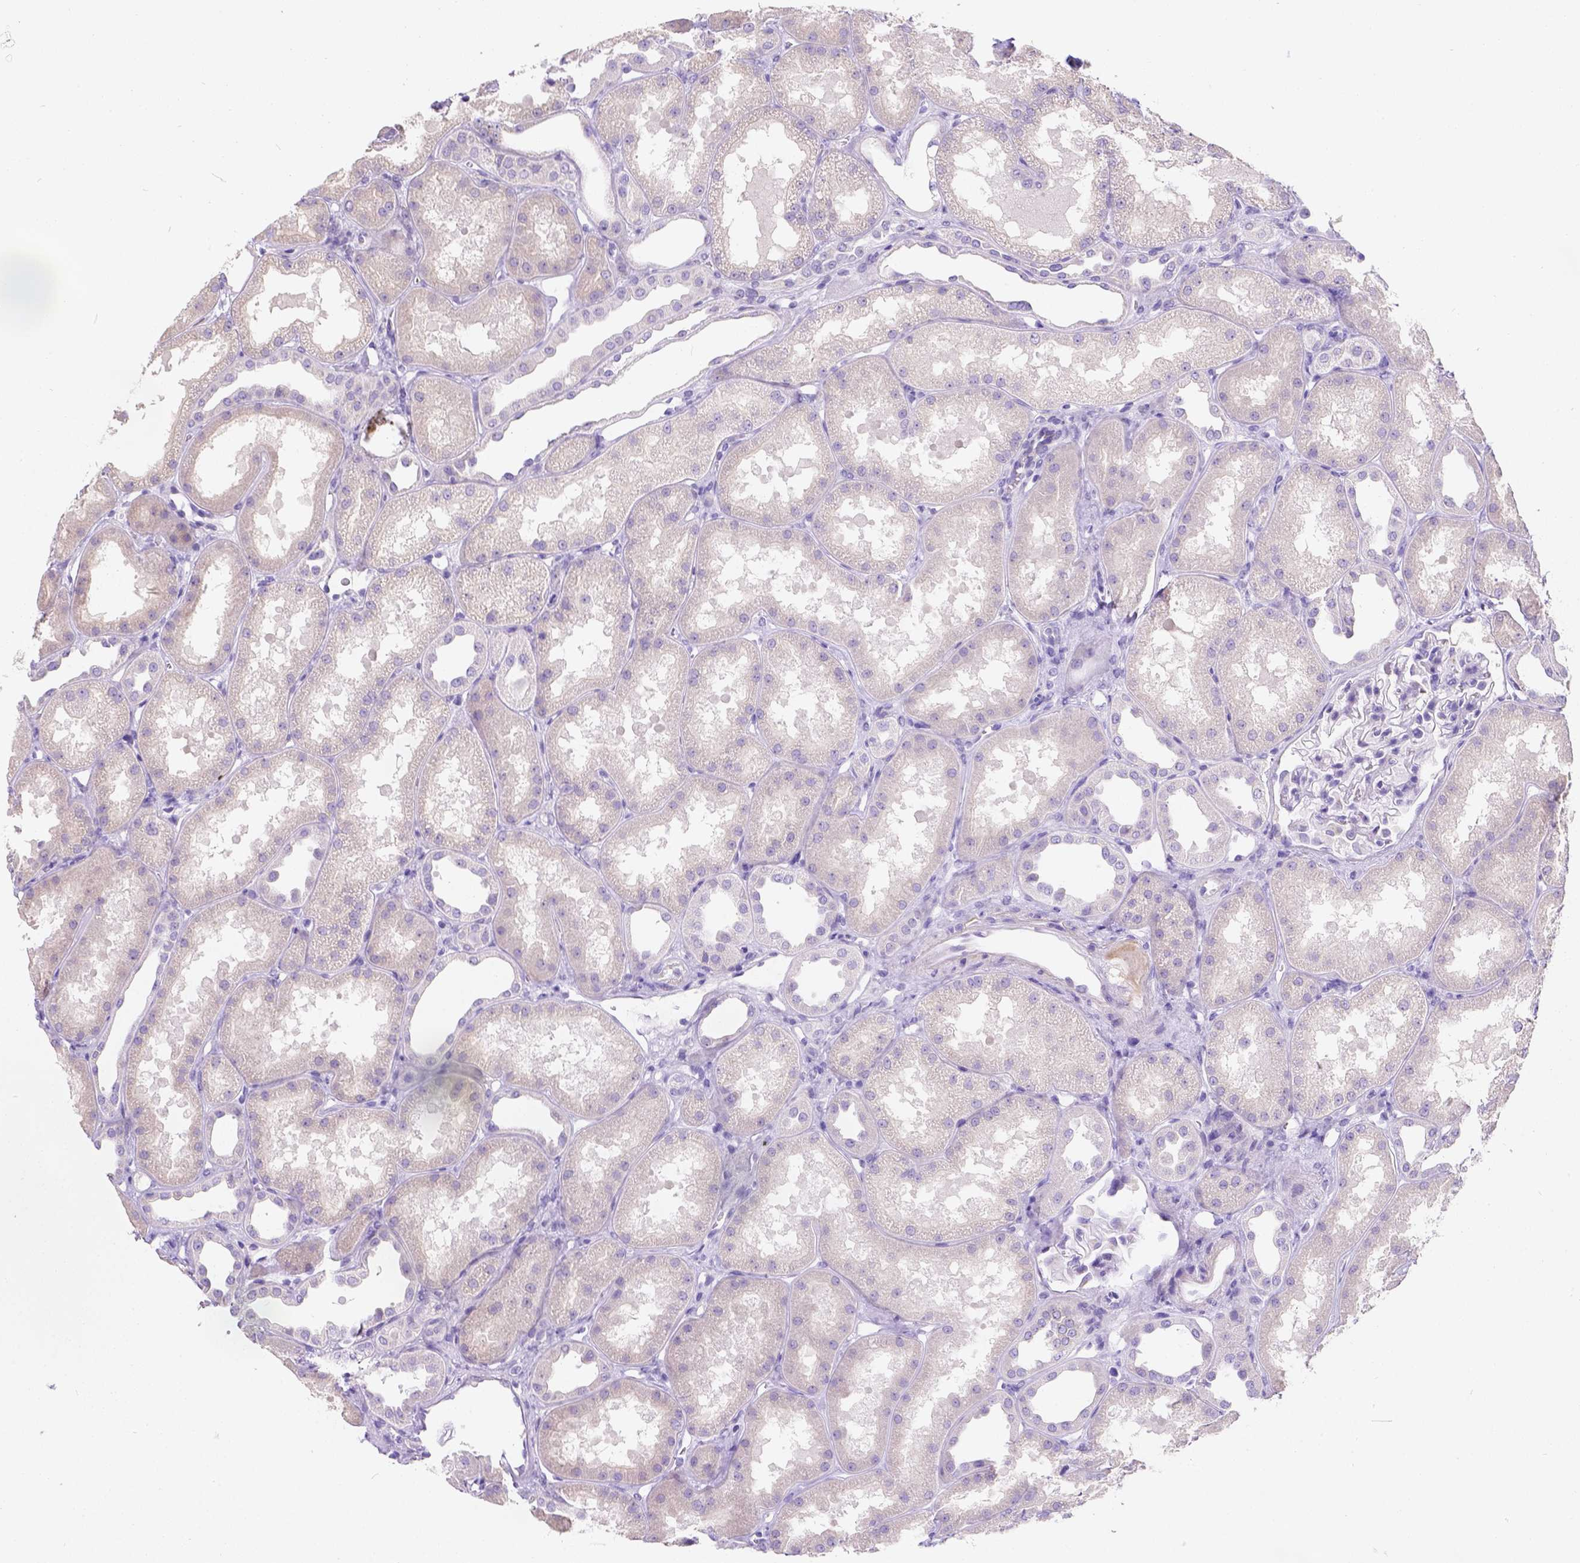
{"staining": {"intensity": "negative", "quantity": "none", "location": "none"}, "tissue": "kidney", "cell_type": "Cells in glomeruli", "image_type": "normal", "snomed": [{"axis": "morphology", "description": "Normal tissue, NOS"}, {"axis": "topography", "description": "Kidney"}], "caption": "IHC of benign human kidney exhibits no expression in cells in glomeruli. (Stains: DAB (3,3'-diaminobenzidine) immunohistochemistry (IHC) with hematoxylin counter stain, Microscopy: brightfield microscopy at high magnification).", "gene": "PHF7", "patient": {"sex": "male", "age": 61}}